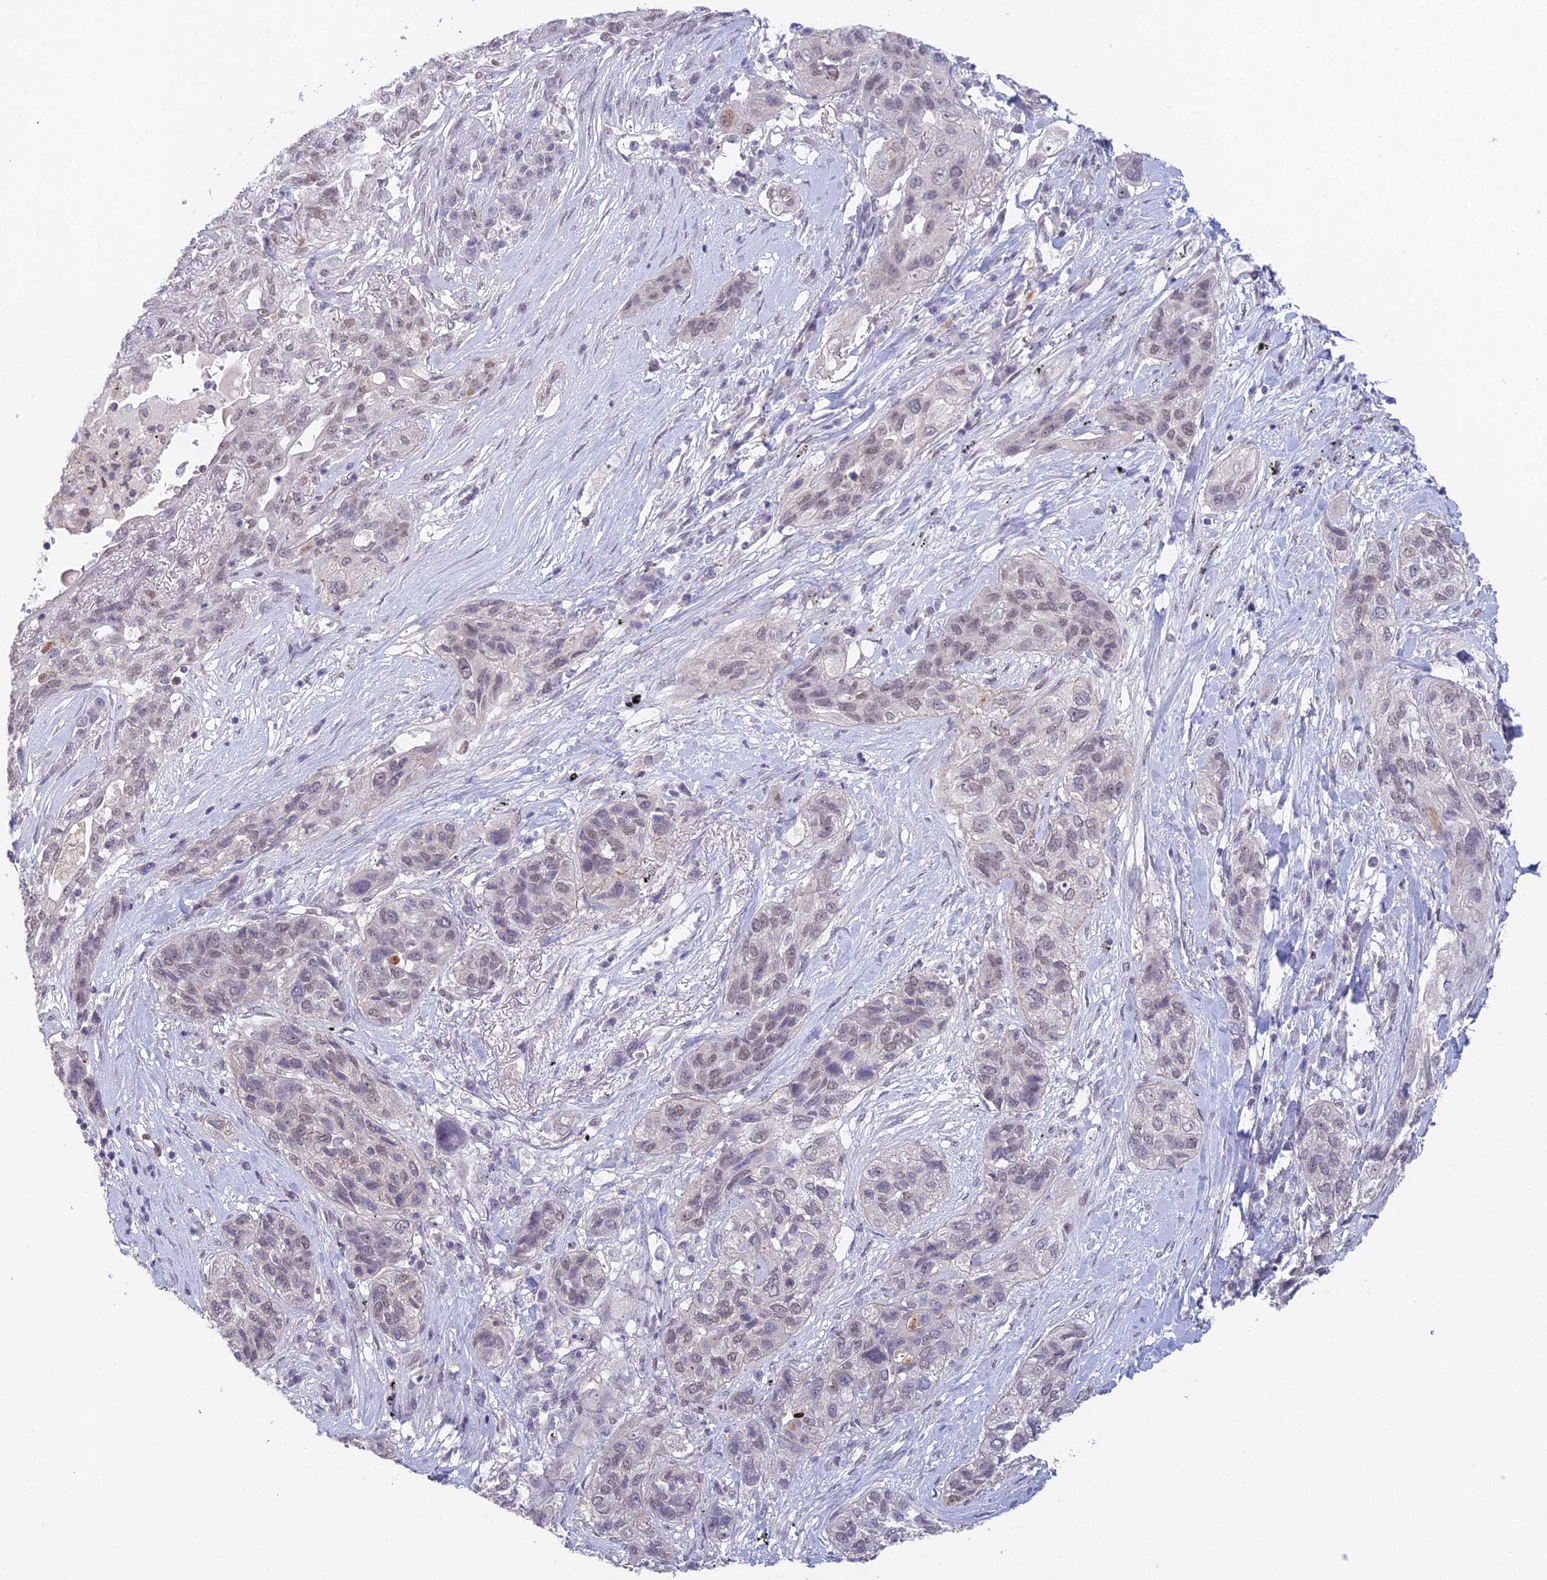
{"staining": {"intensity": "weak", "quantity": "25%-75%", "location": "nuclear"}, "tissue": "lung cancer", "cell_type": "Tumor cells", "image_type": "cancer", "snomed": [{"axis": "morphology", "description": "Squamous cell carcinoma, NOS"}, {"axis": "topography", "description": "Lung"}], "caption": "Brown immunohistochemical staining in human lung cancer (squamous cell carcinoma) reveals weak nuclear staining in about 25%-75% of tumor cells.", "gene": "ABHD17A", "patient": {"sex": "female", "age": 70}}